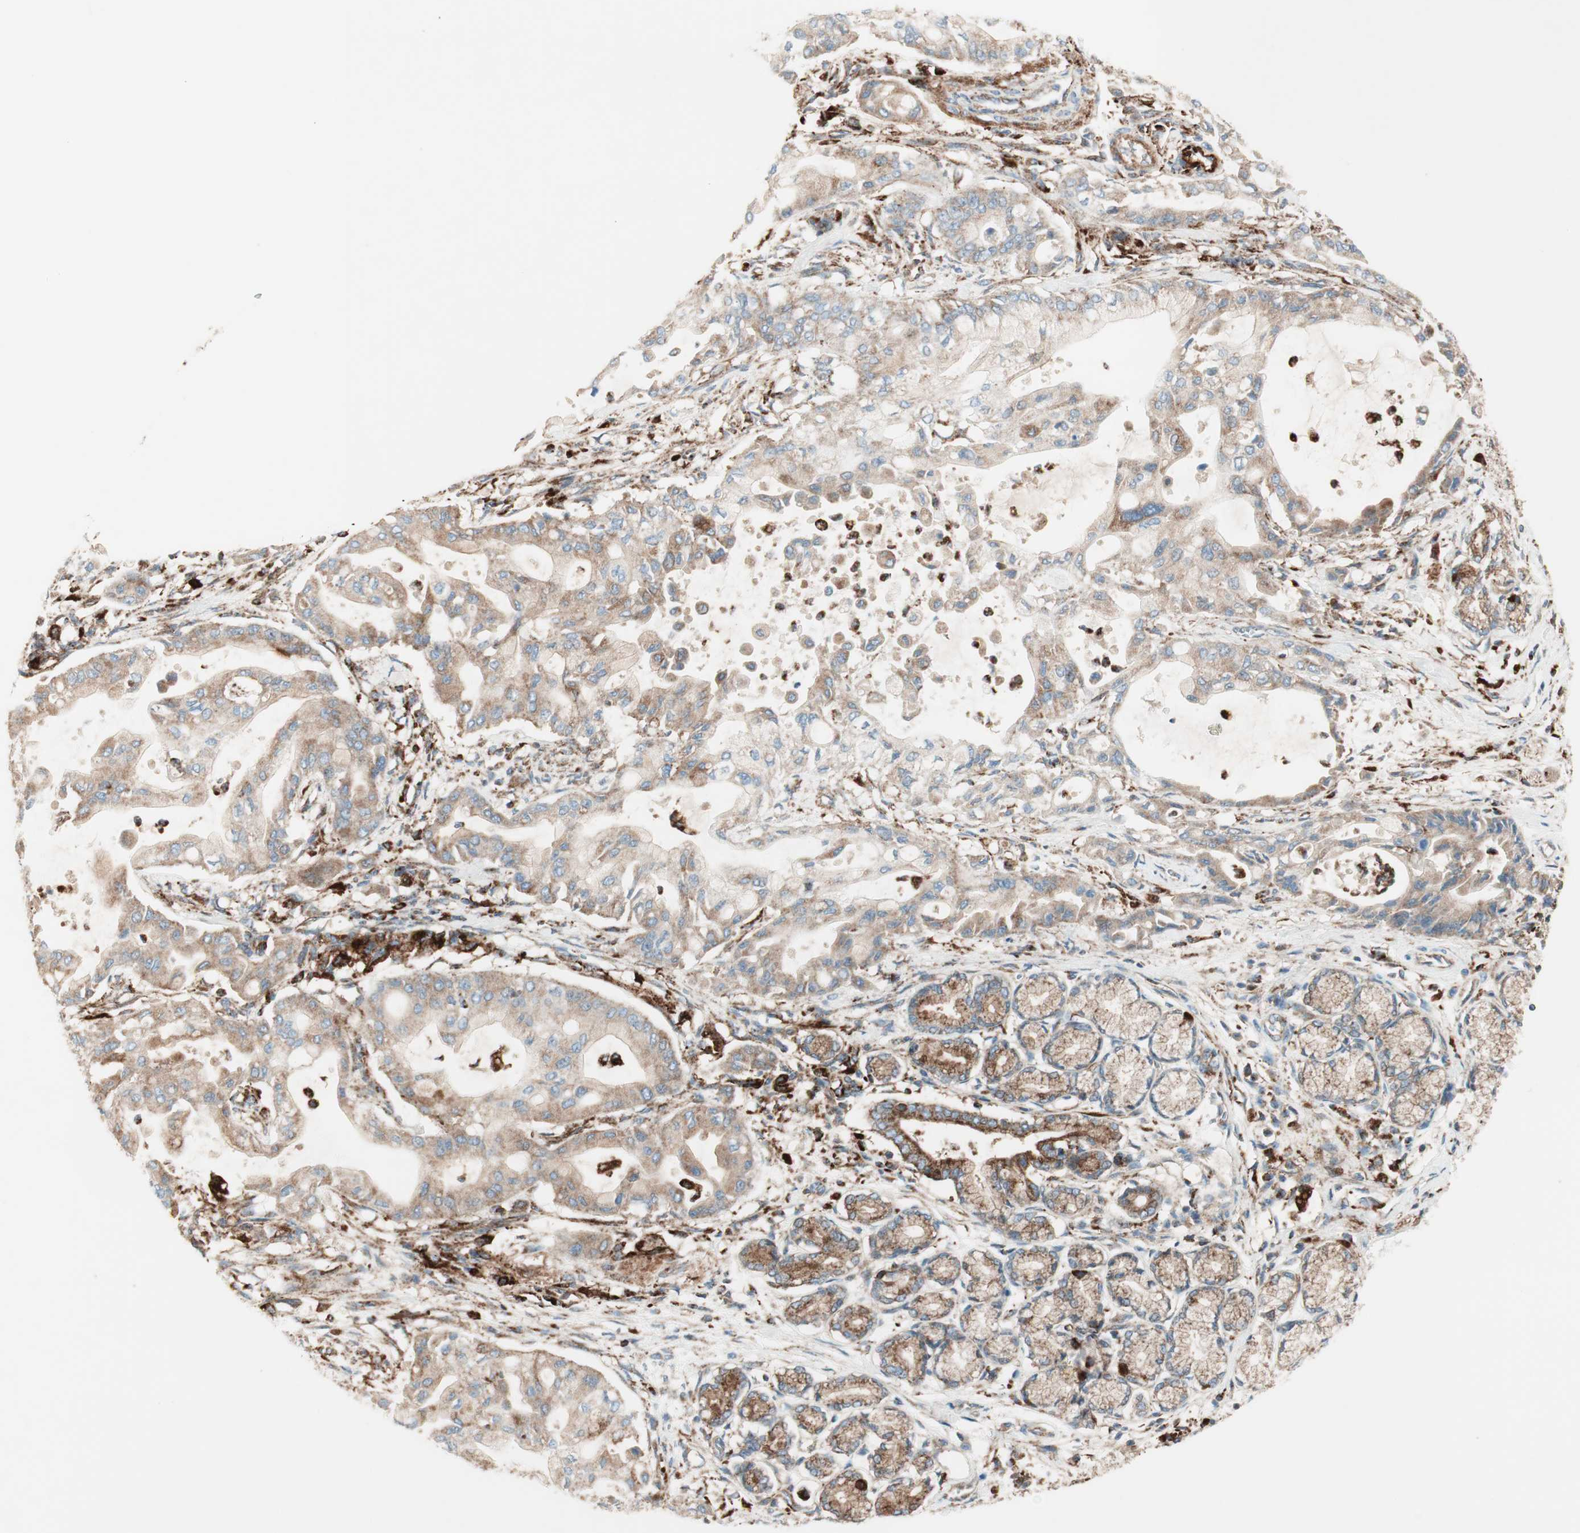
{"staining": {"intensity": "weak", "quantity": ">75%", "location": "cytoplasmic/membranous"}, "tissue": "pancreatic cancer", "cell_type": "Tumor cells", "image_type": "cancer", "snomed": [{"axis": "morphology", "description": "Adenocarcinoma, NOS"}, {"axis": "morphology", "description": "Adenocarcinoma, metastatic, NOS"}, {"axis": "topography", "description": "Lymph node"}, {"axis": "topography", "description": "Pancreas"}, {"axis": "topography", "description": "Duodenum"}], "caption": "Protein expression analysis of pancreatic cancer reveals weak cytoplasmic/membranous staining in about >75% of tumor cells. The staining was performed using DAB to visualize the protein expression in brown, while the nuclei were stained in blue with hematoxylin (Magnification: 20x).", "gene": "ATP6V1G1", "patient": {"sex": "female", "age": 64}}